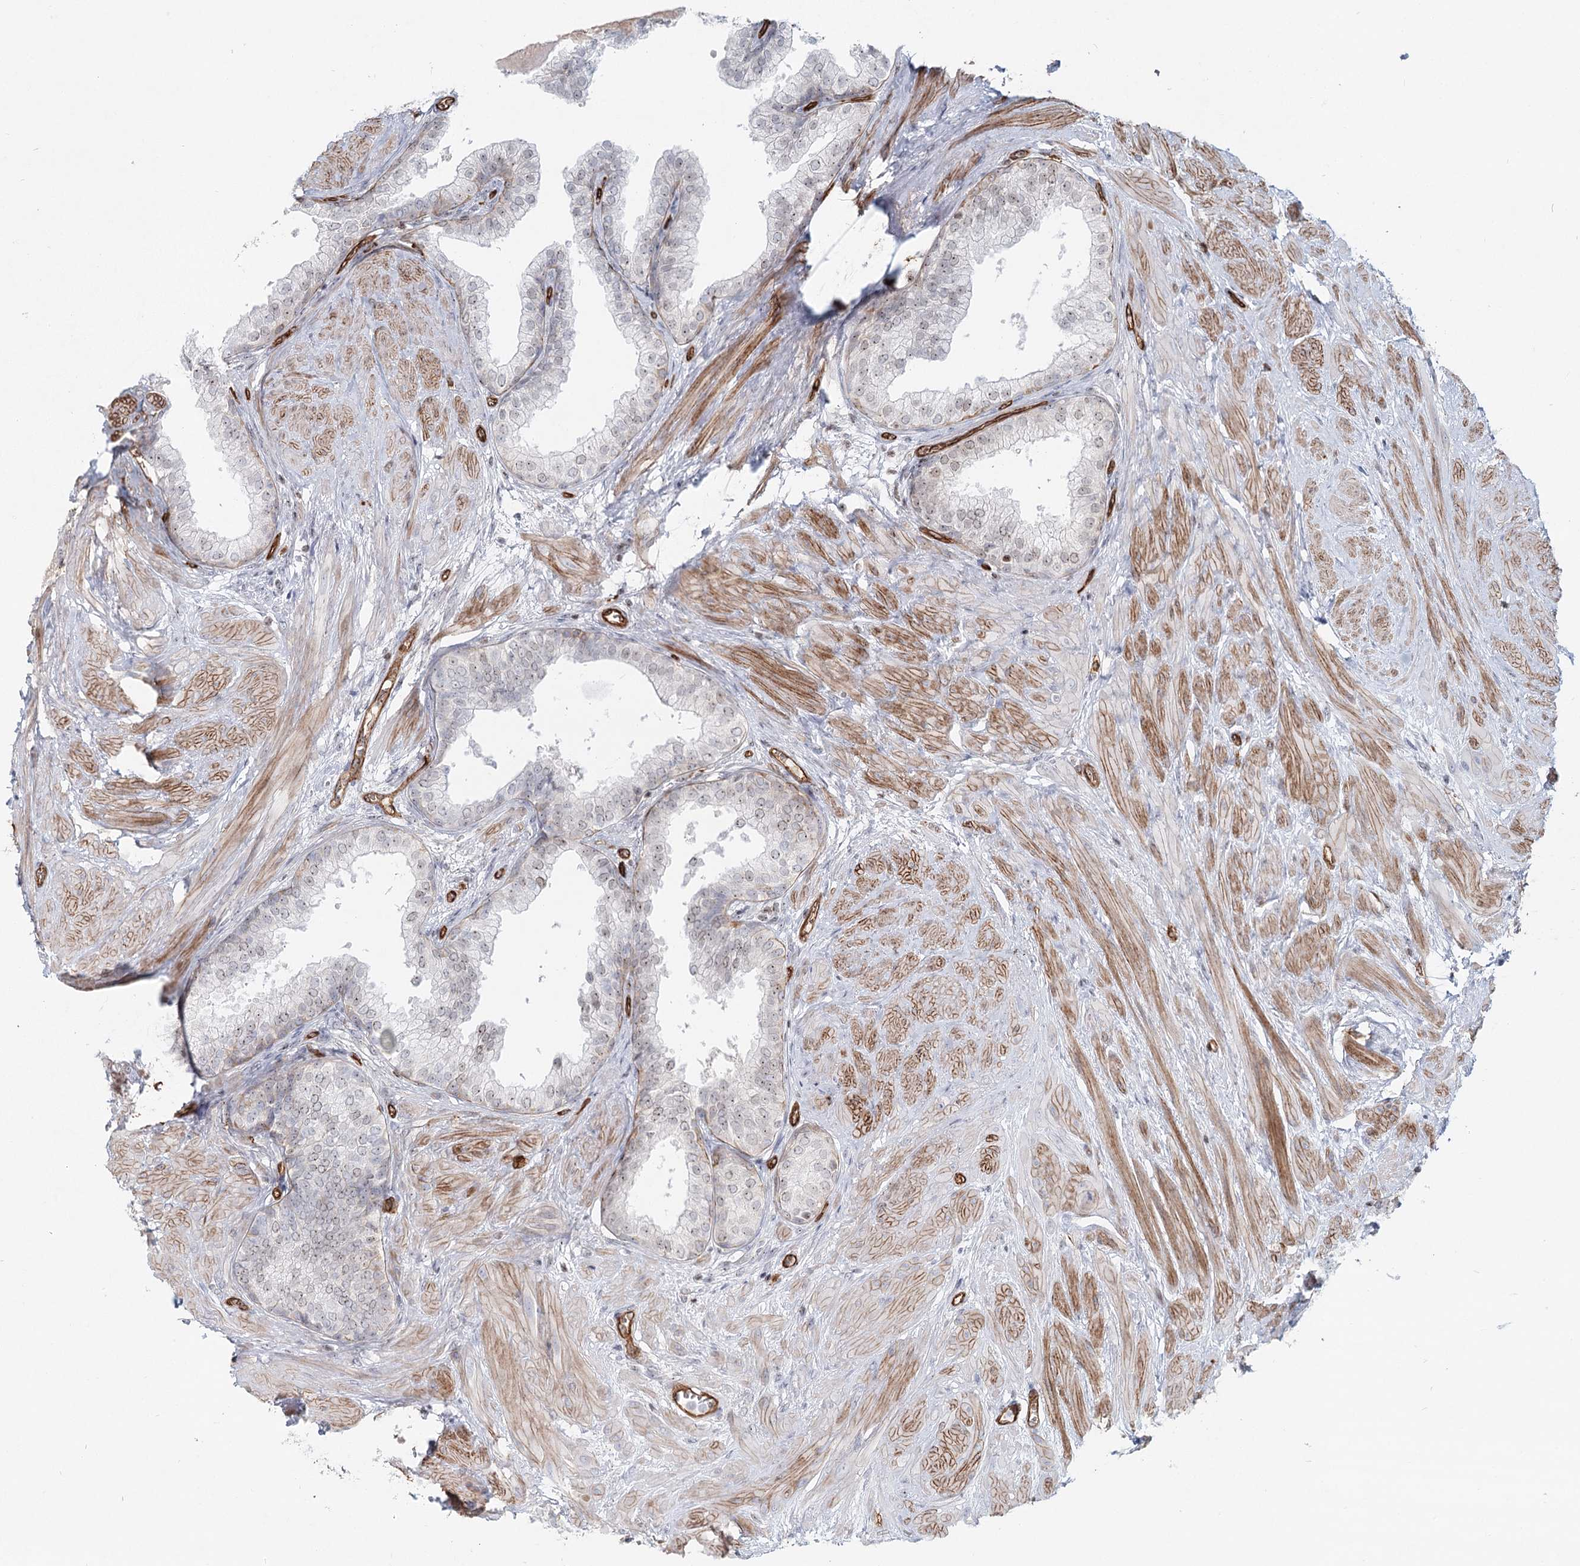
{"staining": {"intensity": "negative", "quantity": "none", "location": "none"}, "tissue": "prostate", "cell_type": "Glandular cells", "image_type": "normal", "snomed": [{"axis": "morphology", "description": "Normal tissue, NOS"}, {"axis": "topography", "description": "Prostate"}], "caption": "Immunohistochemical staining of unremarkable prostate shows no significant positivity in glandular cells.", "gene": "ZFYVE28", "patient": {"sex": "male", "age": 48}}